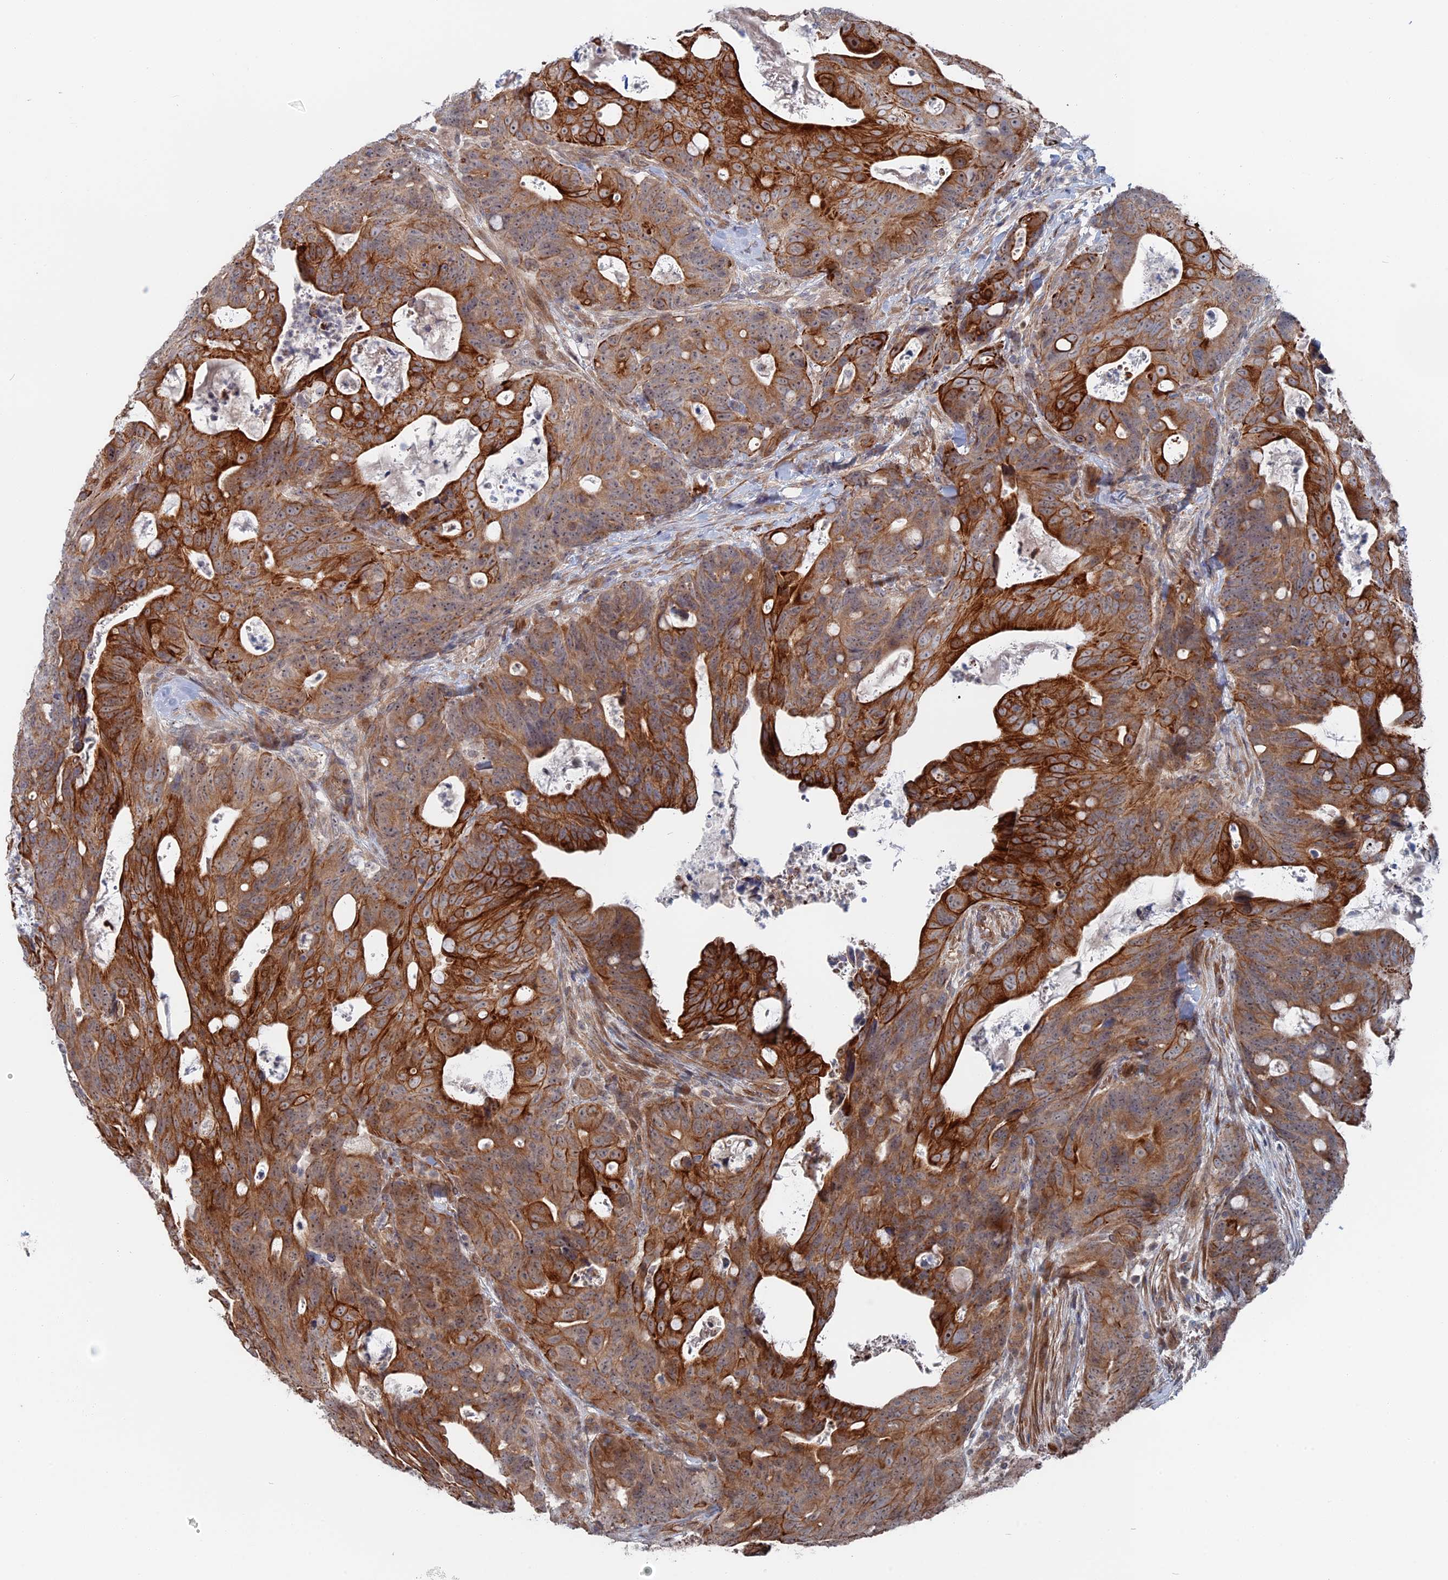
{"staining": {"intensity": "strong", "quantity": "25%-75%", "location": "cytoplasmic/membranous"}, "tissue": "colorectal cancer", "cell_type": "Tumor cells", "image_type": "cancer", "snomed": [{"axis": "morphology", "description": "Adenocarcinoma, NOS"}, {"axis": "topography", "description": "Colon"}], "caption": "Colorectal adenocarcinoma stained with IHC shows strong cytoplasmic/membranous positivity in about 25%-75% of tumor cells.", "gene": "IL7", "patient": {"sex": "female", "age": 82}}